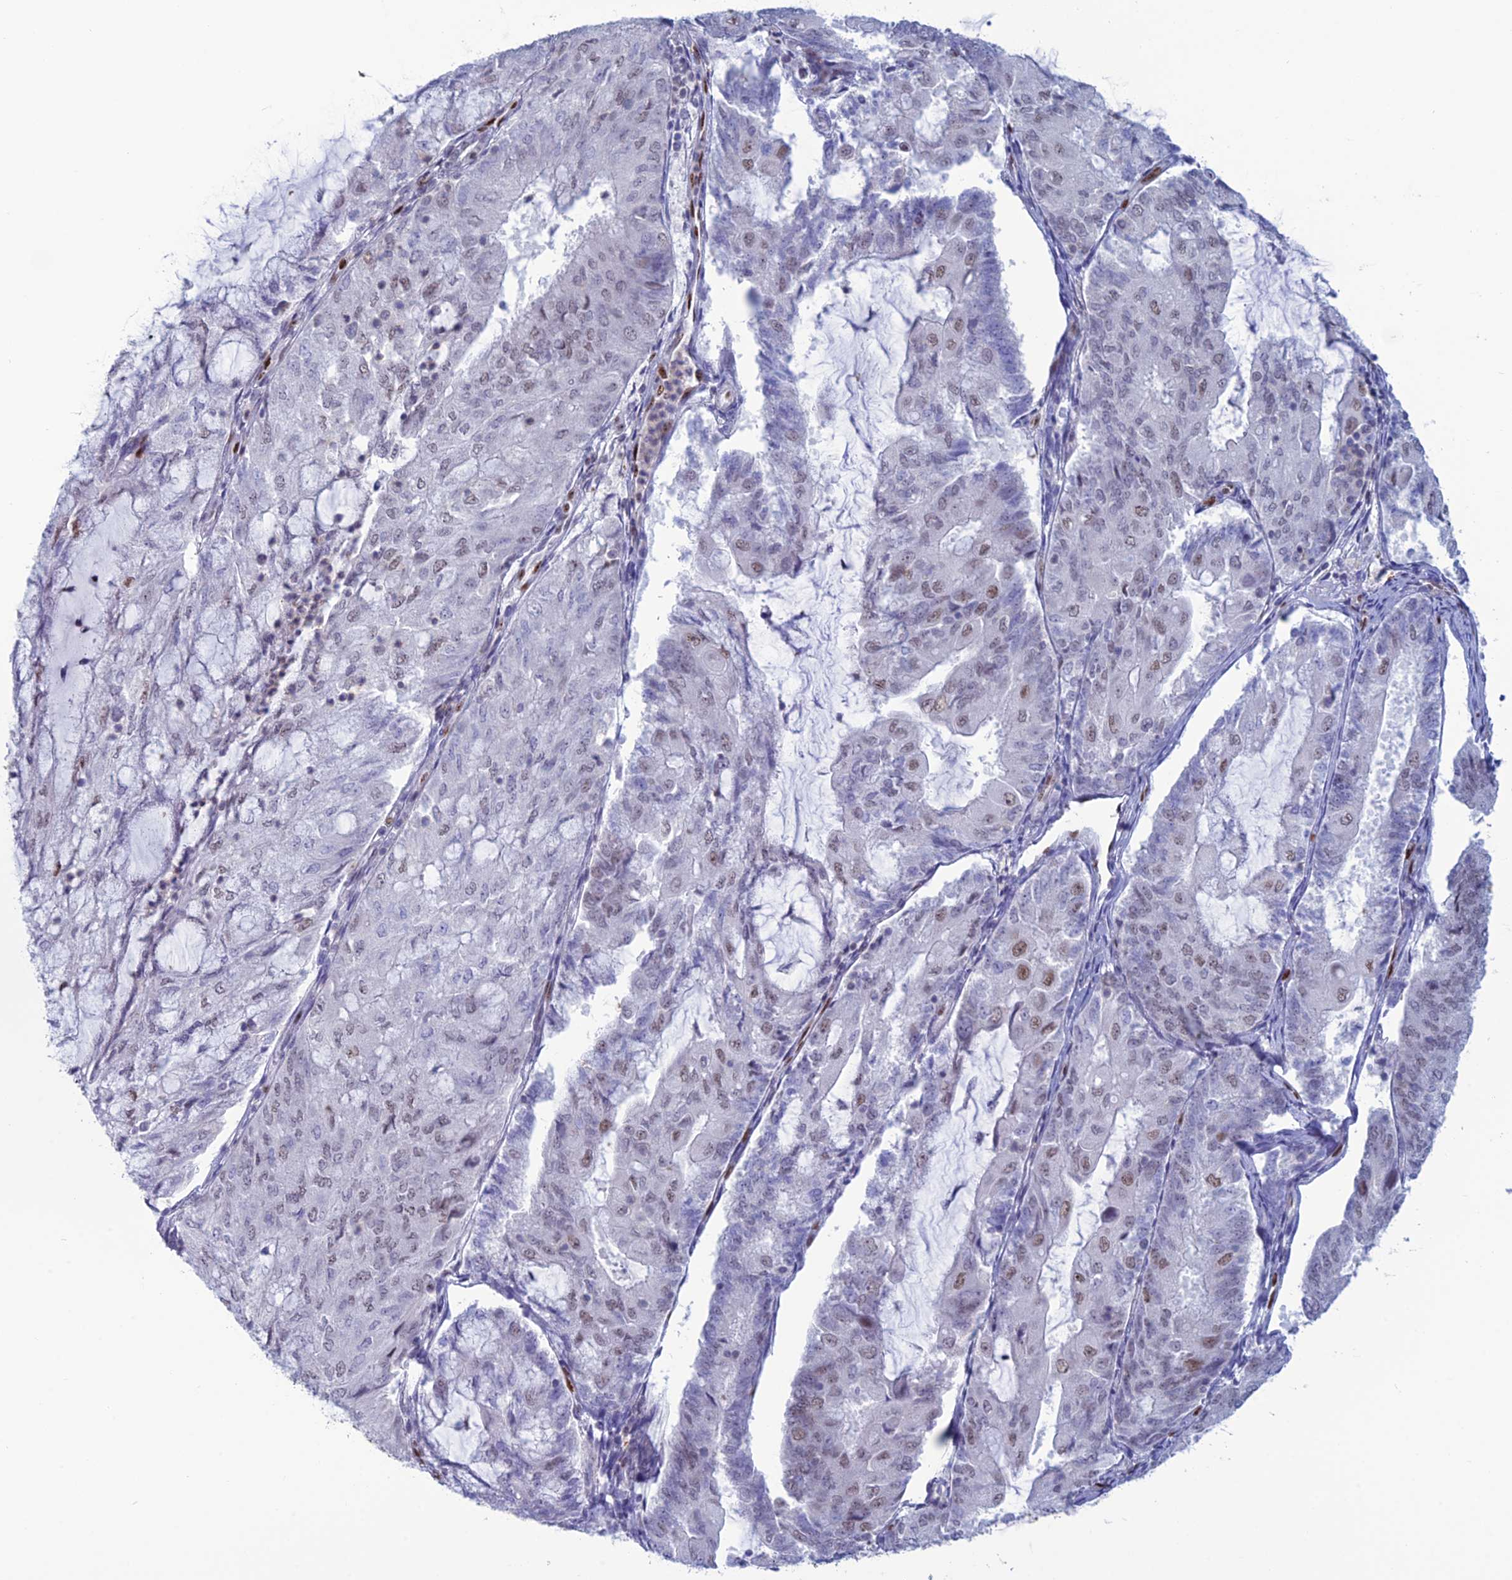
{"staining": {"intensity": "weak", "quantity": "<25%", "location": "nuclear"}, "tissue": "endometrial cancer", "cell_type": "Tumor cells", "image_type": "cancer", "snomed": [{"axis": "morphology", "description": "Adenocarcinoma, NOS"}, {"axis": "topography", "description": "Endometrium"}], "caption": "IHC of endometrial cancer (adenocarcinoma) demonstrates no expression in tumor cells.", "gene": "NOL4L", "patient": {"sex": "female", "age": 81}}